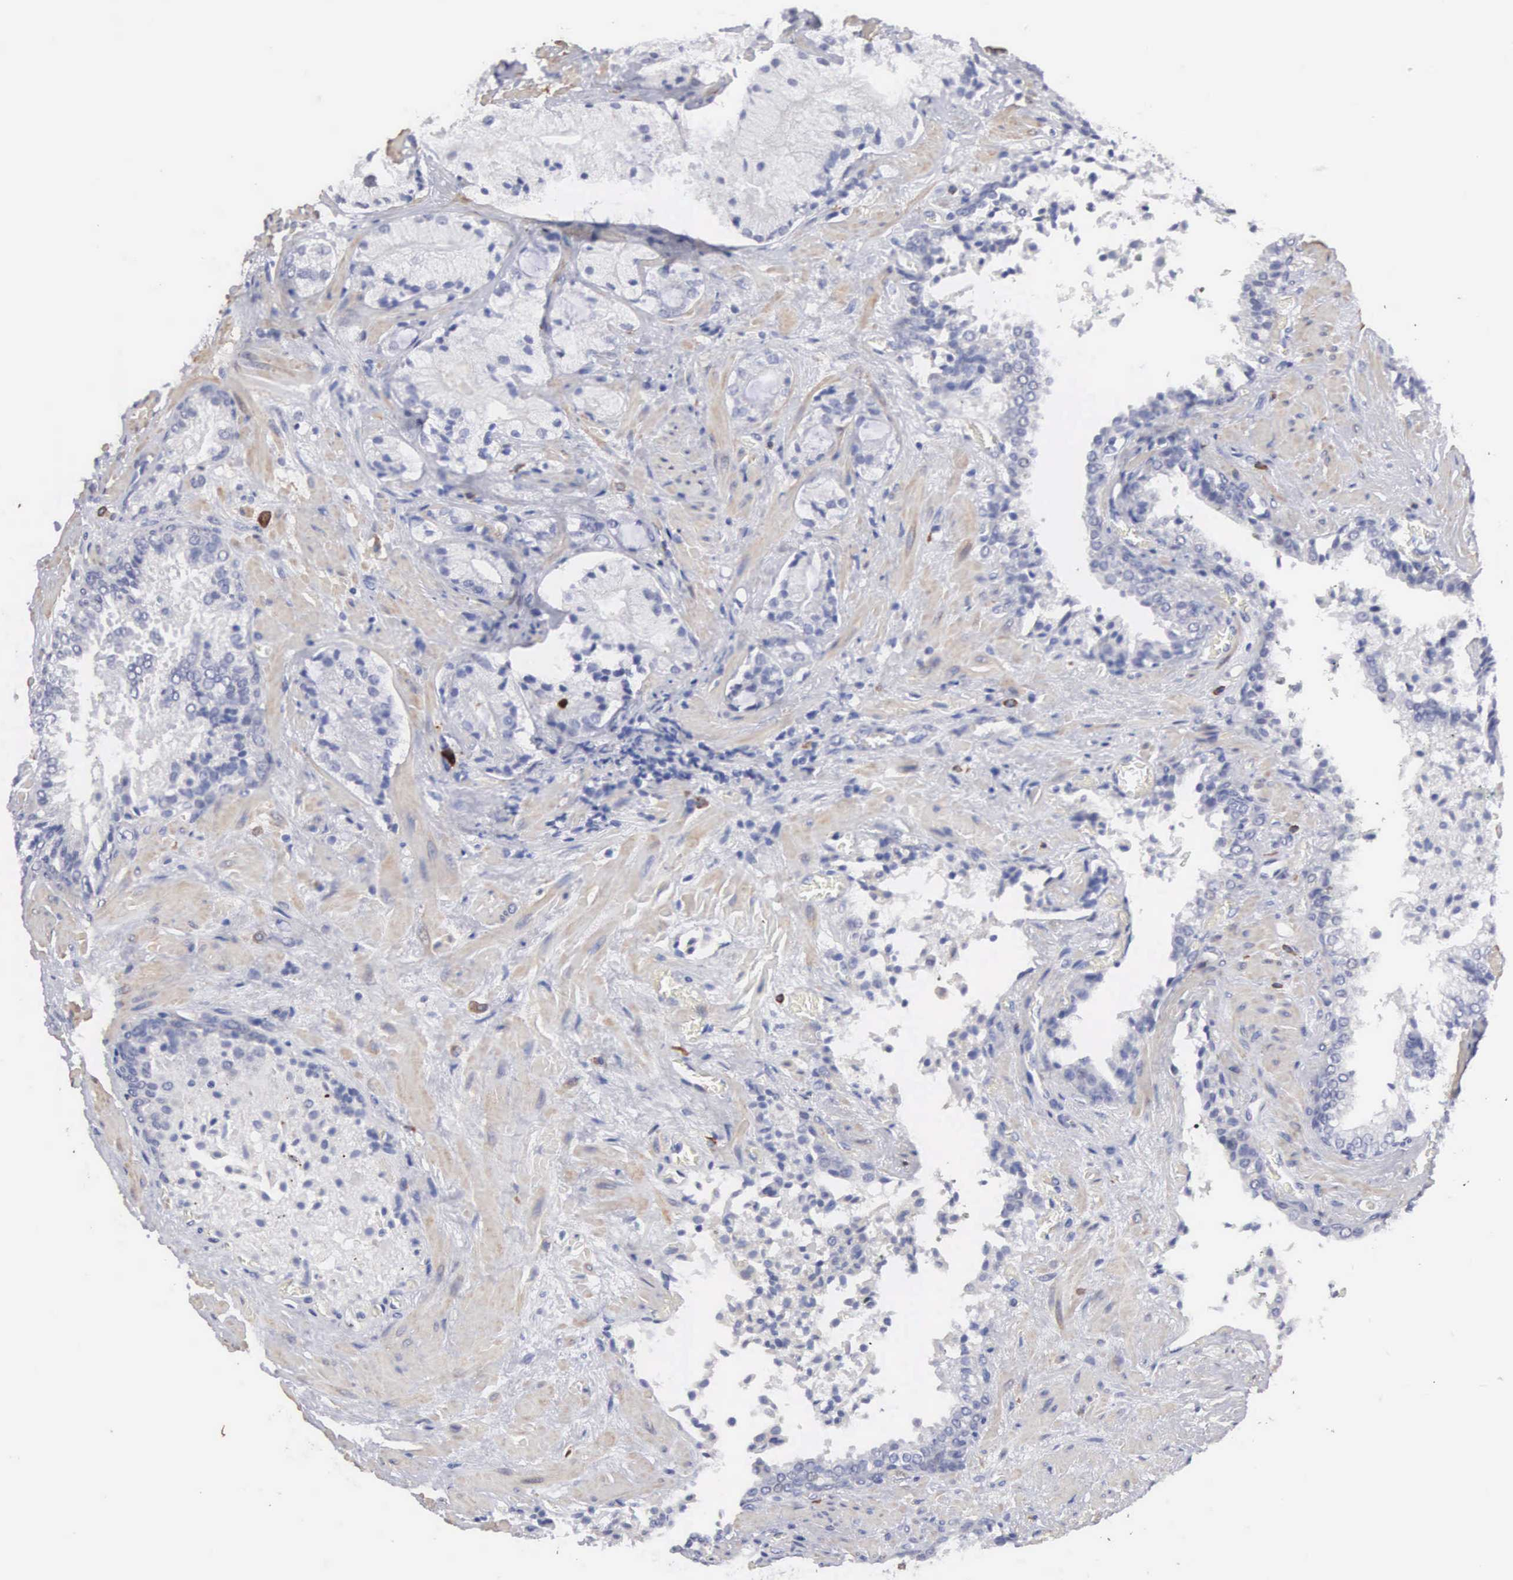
{"staining": {"intensity": "negative", "quantity": "none", "location": "none"}, "tissue": "prostate cancer", "cell_type": "Tumor cells", "image_type": "cancer", "snomed": [{"axis": "morphology", "description": "Adenocarcinoma, Medium grade"}, {"axis": "topography", "description": "Prostate"}], "caption": "Immunohistochemistry micrograph of prostate cancer (medium-grade adenocarcinoma) stained for a protein (brown), which demonstrates no staining in tumor cells.", "gene": "ELFN2", "patient": {"sex": "male", "age": 70}}